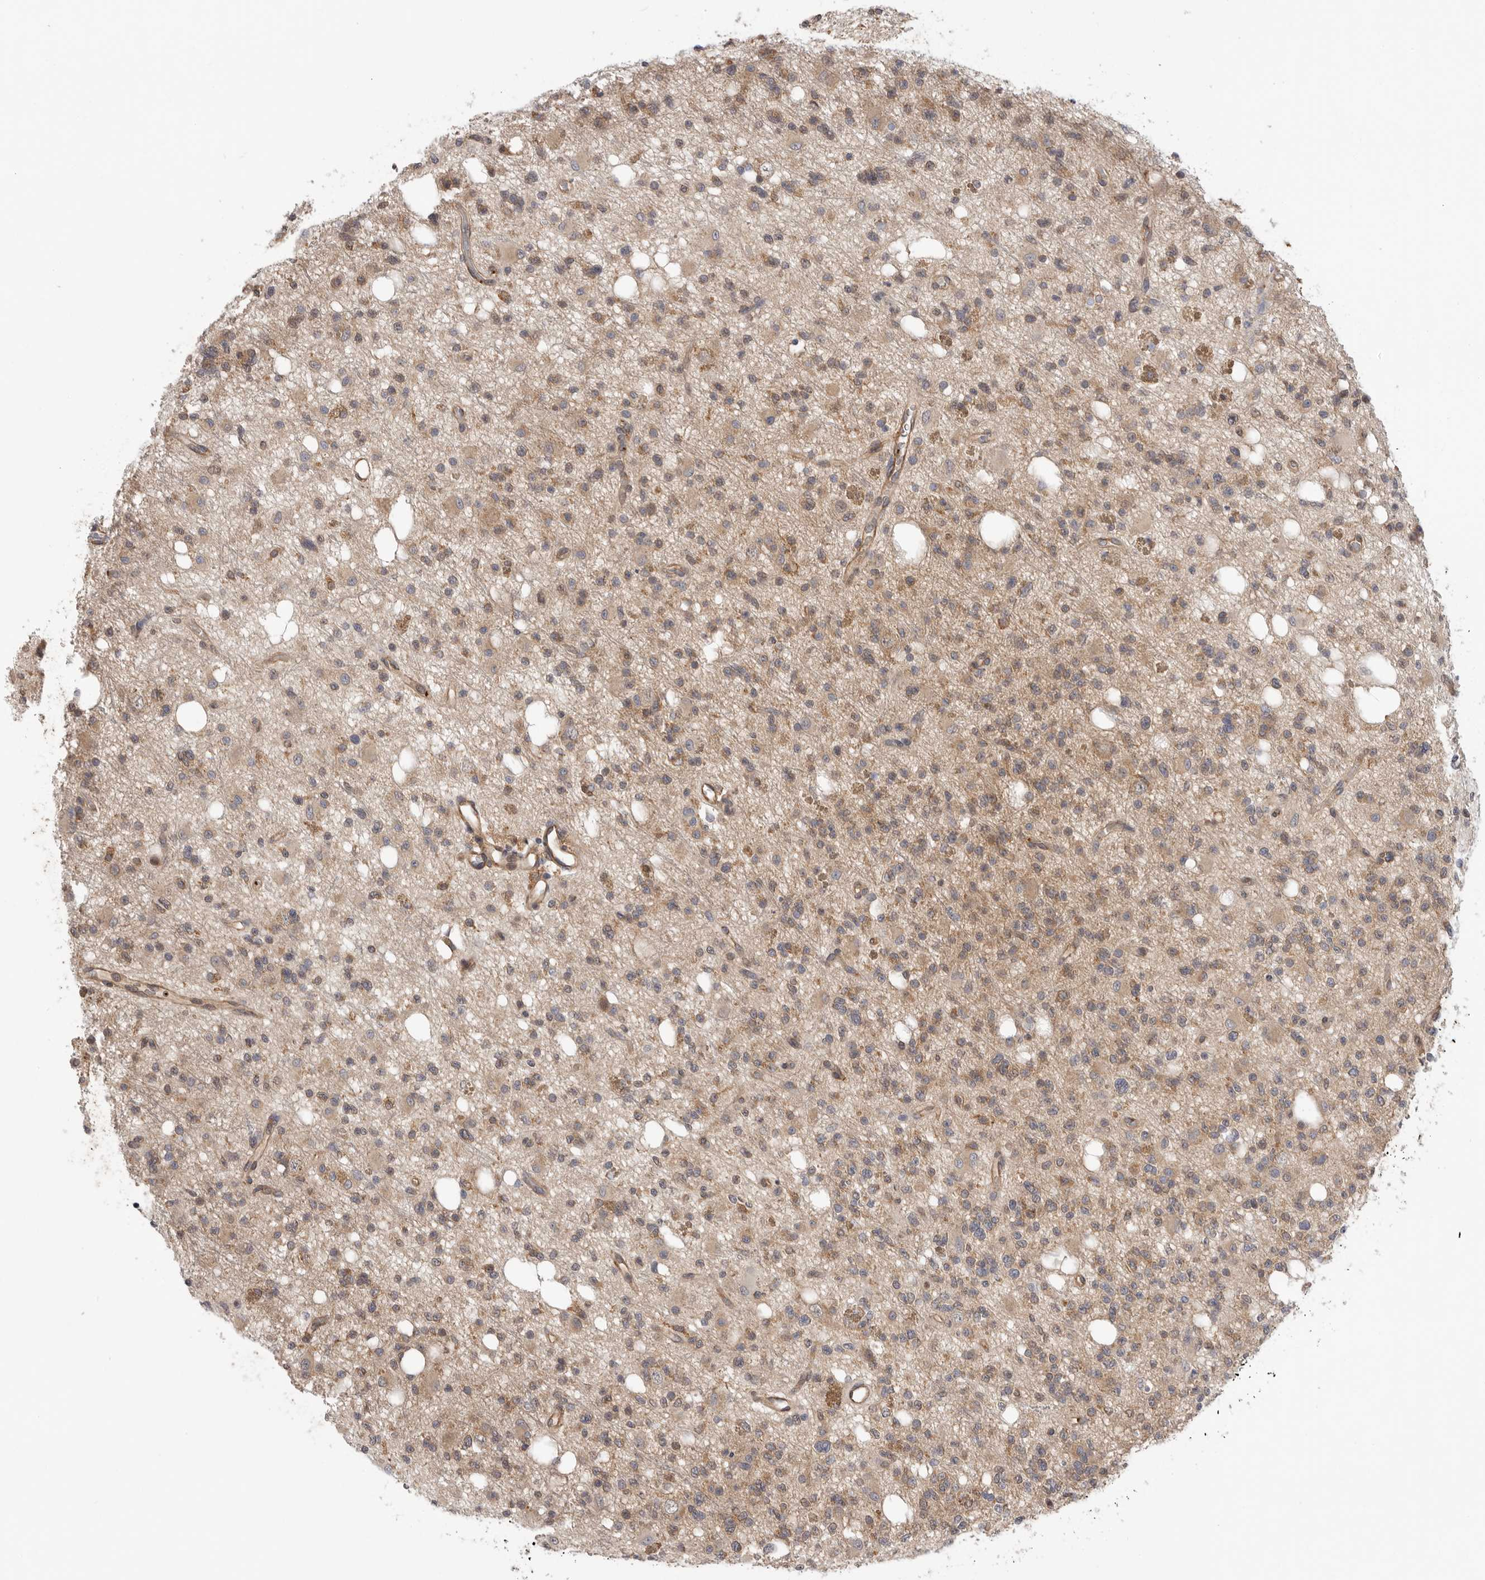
{"staining": {"intensity": "moderate", "quantity": "25%-75%", "location": "nuclear"}, "tissue": "glioma", "cell_type": "Tumor cells", "image_type": "cancer", "snomed": [{"axis": "morphology", "description": "Glioma, malignant, High grade"}, {"axis": "topography", "description": "Brain"}], "caption": "IHC (DAB) staining of malignant glioma (high-grade) demonstrates moderate nuclear protein staining in approximately 25%-75% of tumor cells.", "gene": "CDC42BPB", "patient": {"sex": "female", "age": 62}}